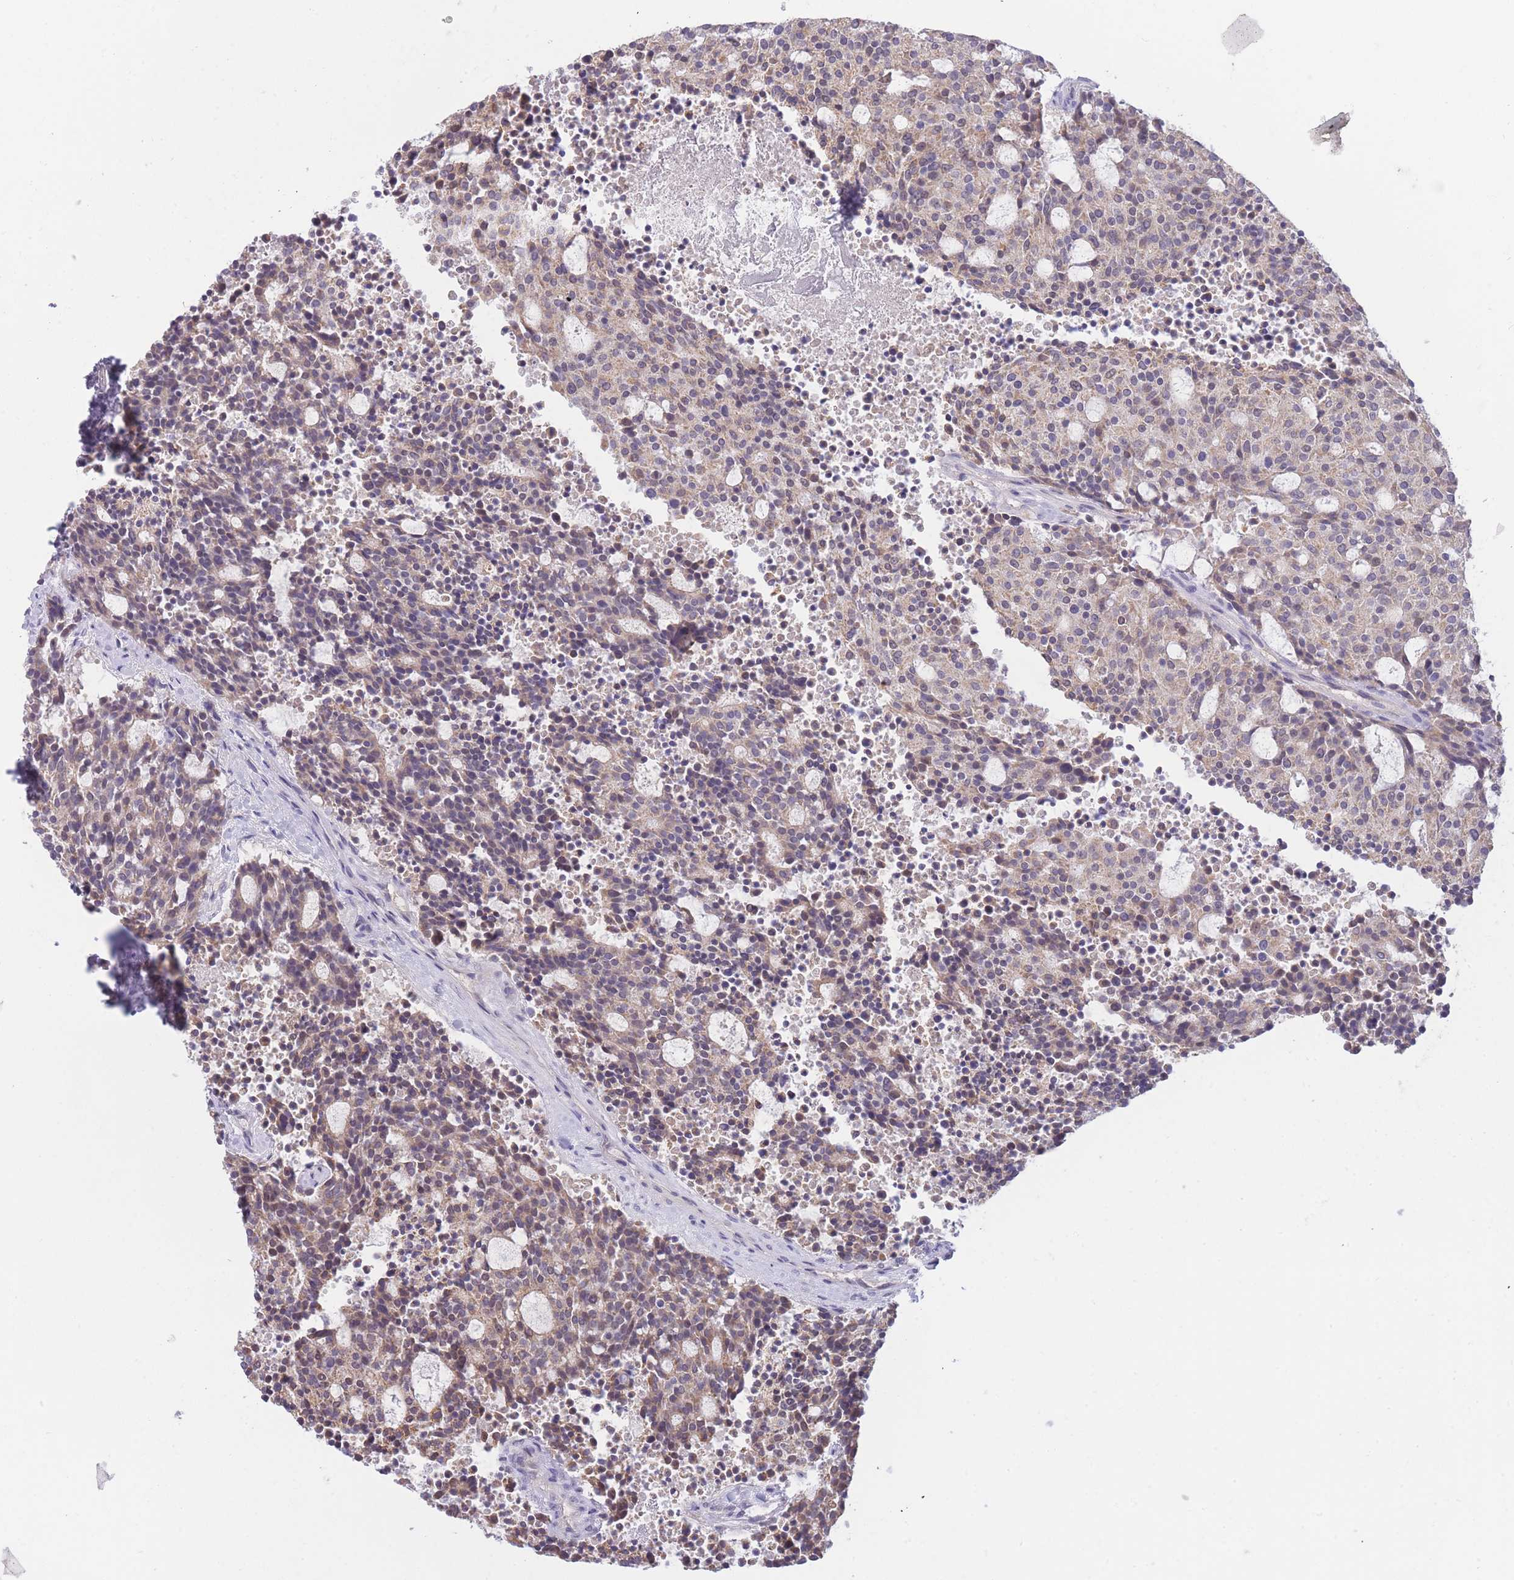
{"staining": {"intensity": "weak", "quantity": "25%-75%", "location": "cytoplasmic/membranous"}, "tissue": "carcinoid", "cell_type": "Tumor cells", "image_type": "cancer", "snomed": [{"axis": "morphology", "description": "Carcinoid, malignant, NOS"}, {"axis": "topography", "description": "Pancreas"}], "caption": "Human carcinoid (malignant) stained with a protein marker displays weak staining in tumor cells.", "gene": "GOLGA6L25", "patient": {"sex": "female", "age": 54}}